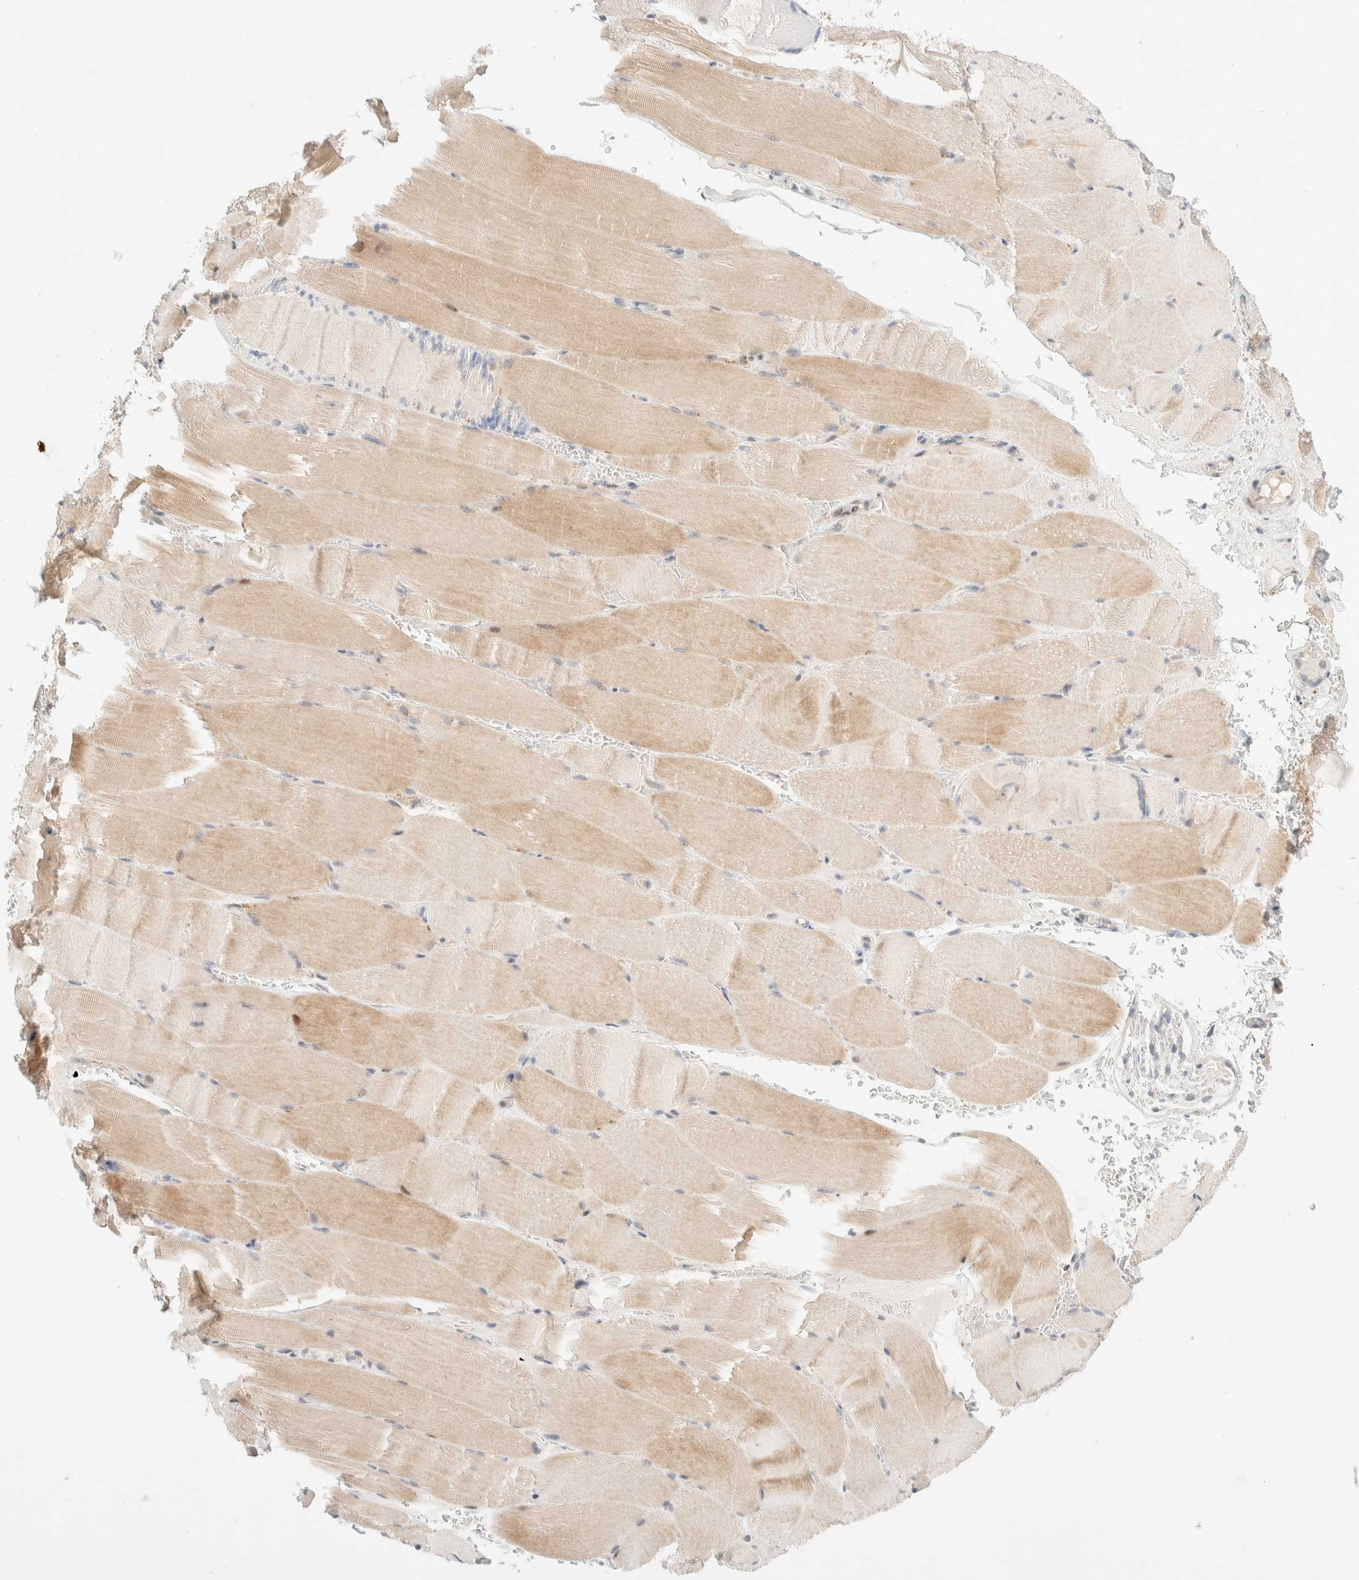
{"staining": {"intensity": "moderate", "quantity": "25%-75%", "location": "cytoplasmic/membranous"}, "tissue": "skeletal muscle", "cell_type": "Myocytes", "image_type": "normal", "snomed": [{"axis": "morphology", "description": "Normal tissue, NOS"}, {"axis": "topography", "description": "Skeletal muscle"}, {"axis": "topography", "description": "Parathyroid gland"}], "caption": "DAB (3,3'-diaminobenzidine) immunohistochemical staining of normal human skeletal muscle shows moderate cytoplasmic/membranous protein positivity in approximately 25%-75% of myocytes. Nuclei are stained in blue.", "gene": "CHKA", "patient": {"sex": "female", "age": 37}}